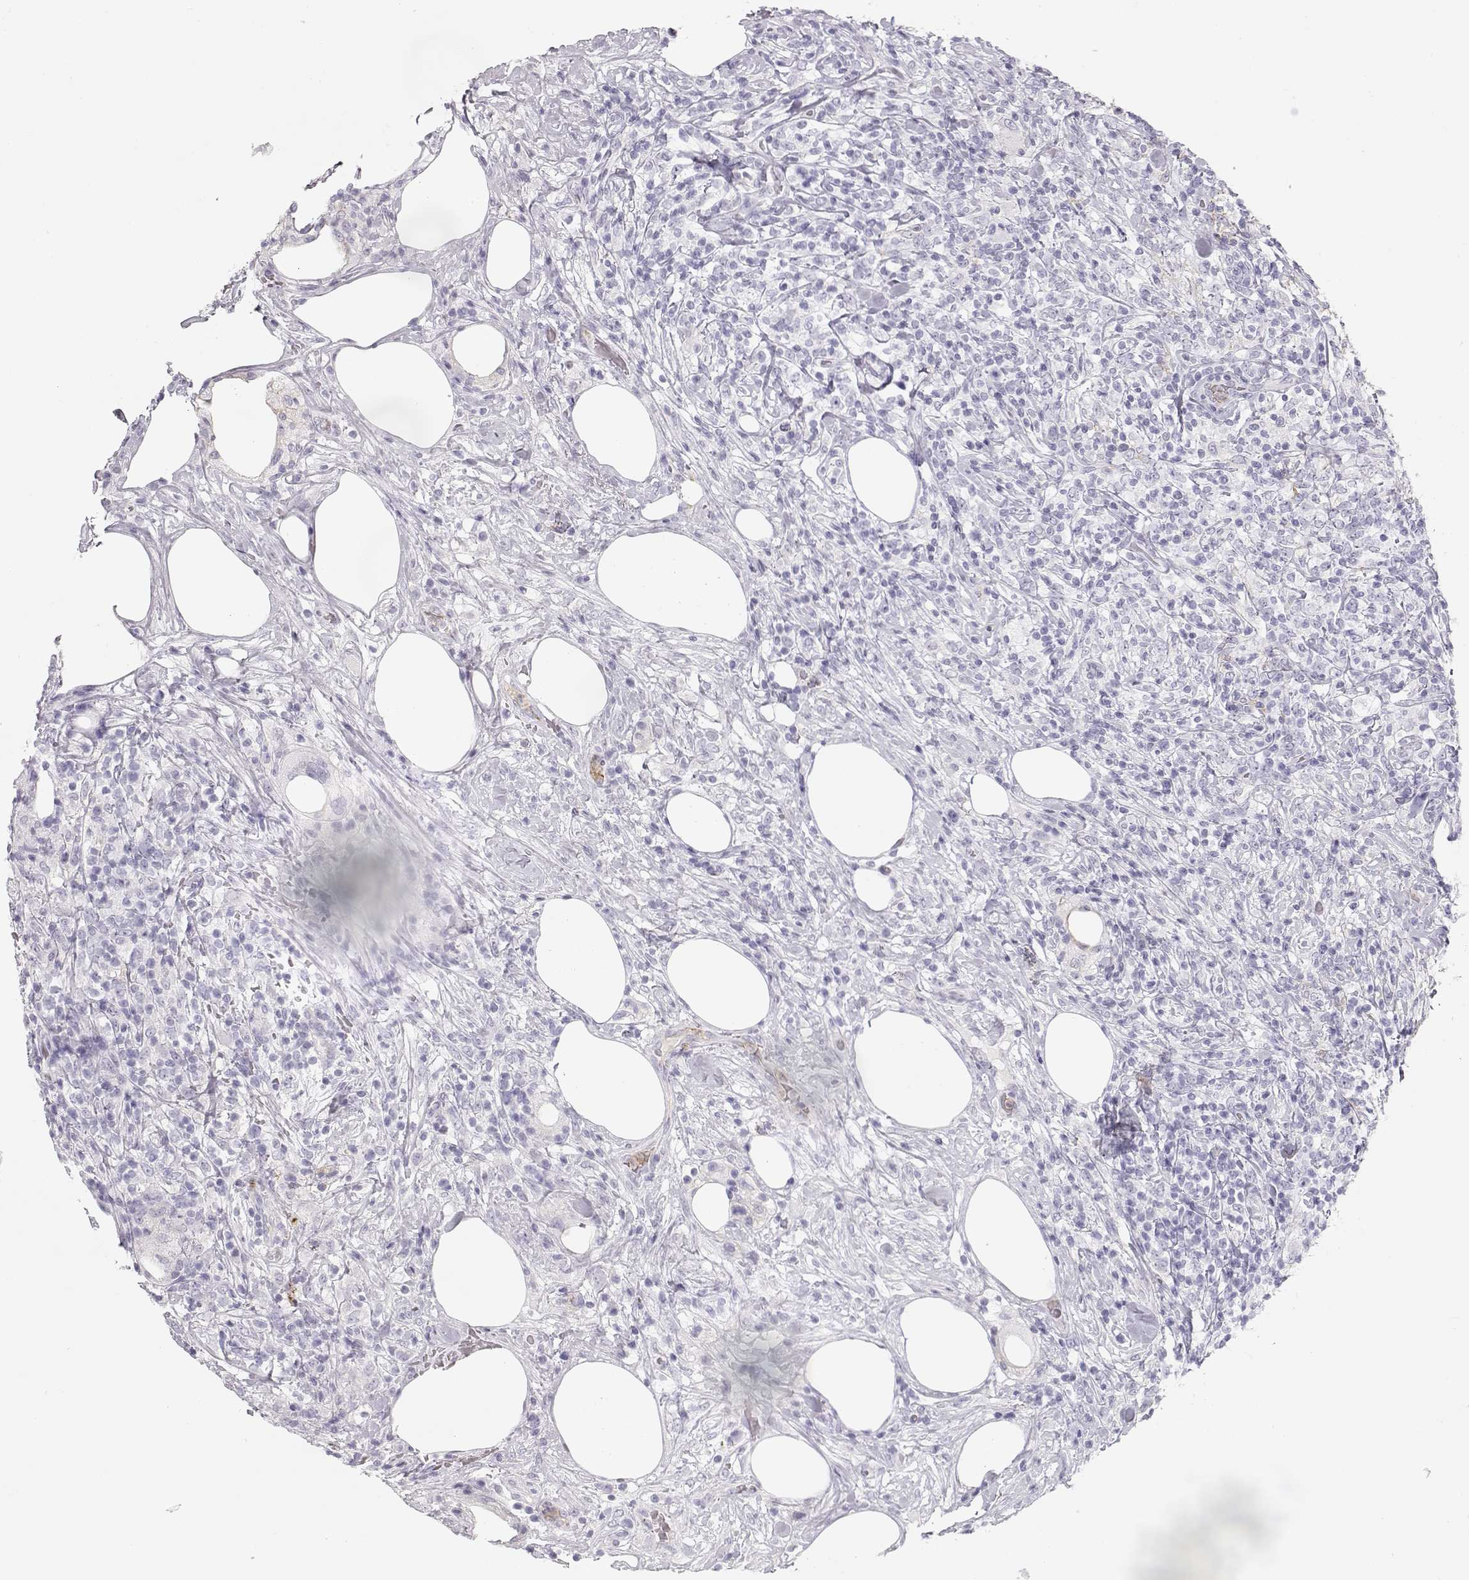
{"staining": {"intensity": "negative", "quantity": "none", "location": "none"}, "tissue": "lymphoma", "cell_type": "Tumor cells", "image_type": "cancer", "snomed": [{"axis": "morphology", "description": "Malignant lymphoma, non-Hodgkin's type, High grade"}, {"axis": "topography", "description": "Lymph node"}], "caption": "A high-resolution image shows immunohistochemistry (IHC) staining of high-grade malignant lymphoma, non-Hodgkin's type, which reveals no significant positivity in tumor cells.", "gene": "MIP", "patient": {"sex": "female", "age": 84}}